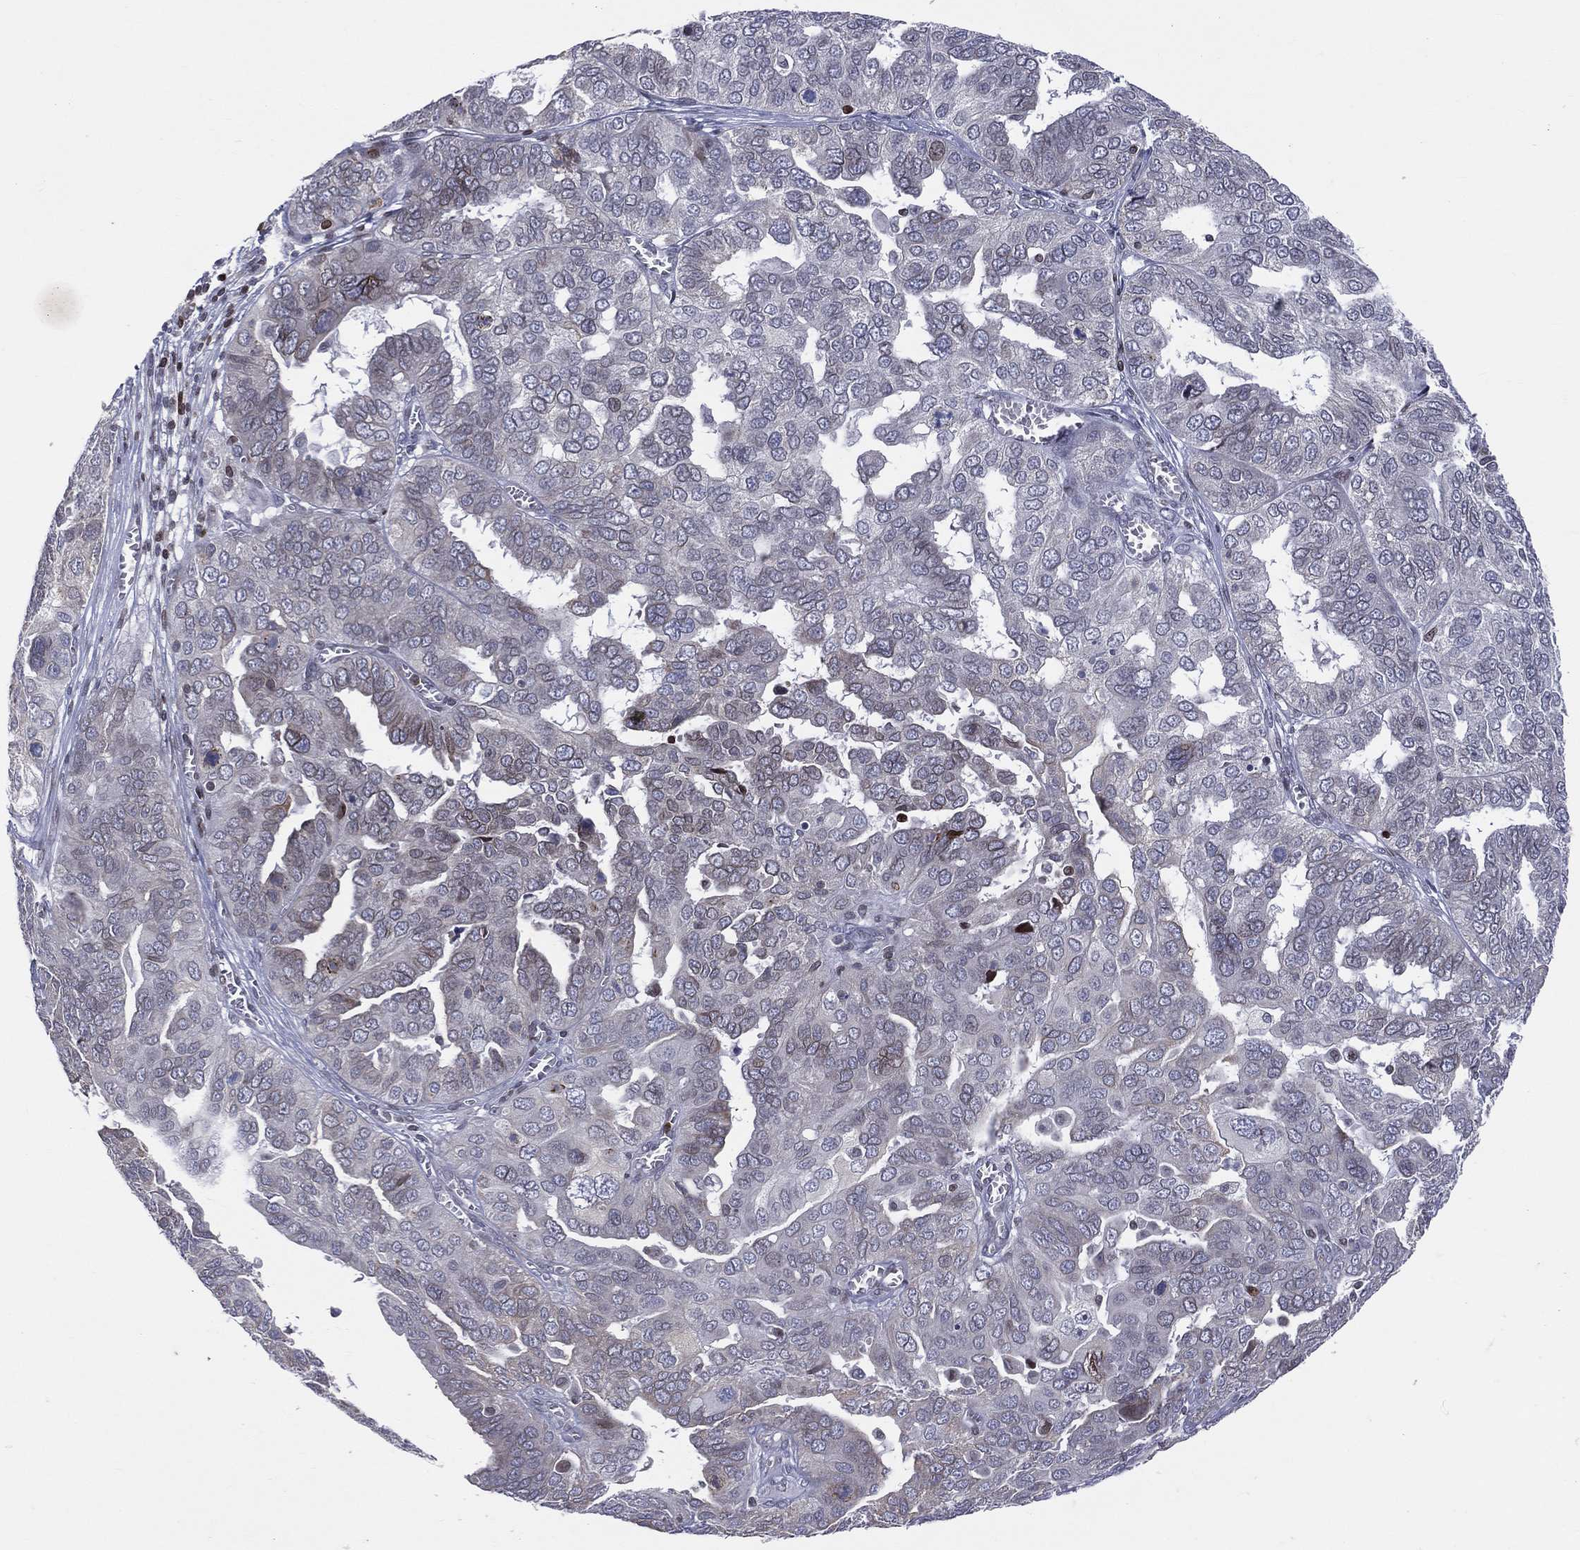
{"staining": {"intensity": "negative", "quantity": "none", "location": "none"}, "tissue": "ovarian cancer", "cell_type": "Tumor cells", "image_type": "cancer", "snomed": [{"axis": "morphology", "description": "Carcinoma, endometroid"}, {"axis": "topography", "description": "Soft tissue"}, {"axis": "topography", "description": "Ovary"}], "caption": "Immunohistochemistry photomicrograph of human endometroid carcinoma (ovarian) stained for a protein (brown), which exhibits no staining in tumor cells.", "gene": "DBF4B", "patient": {"sex": "female", "age": 52}}